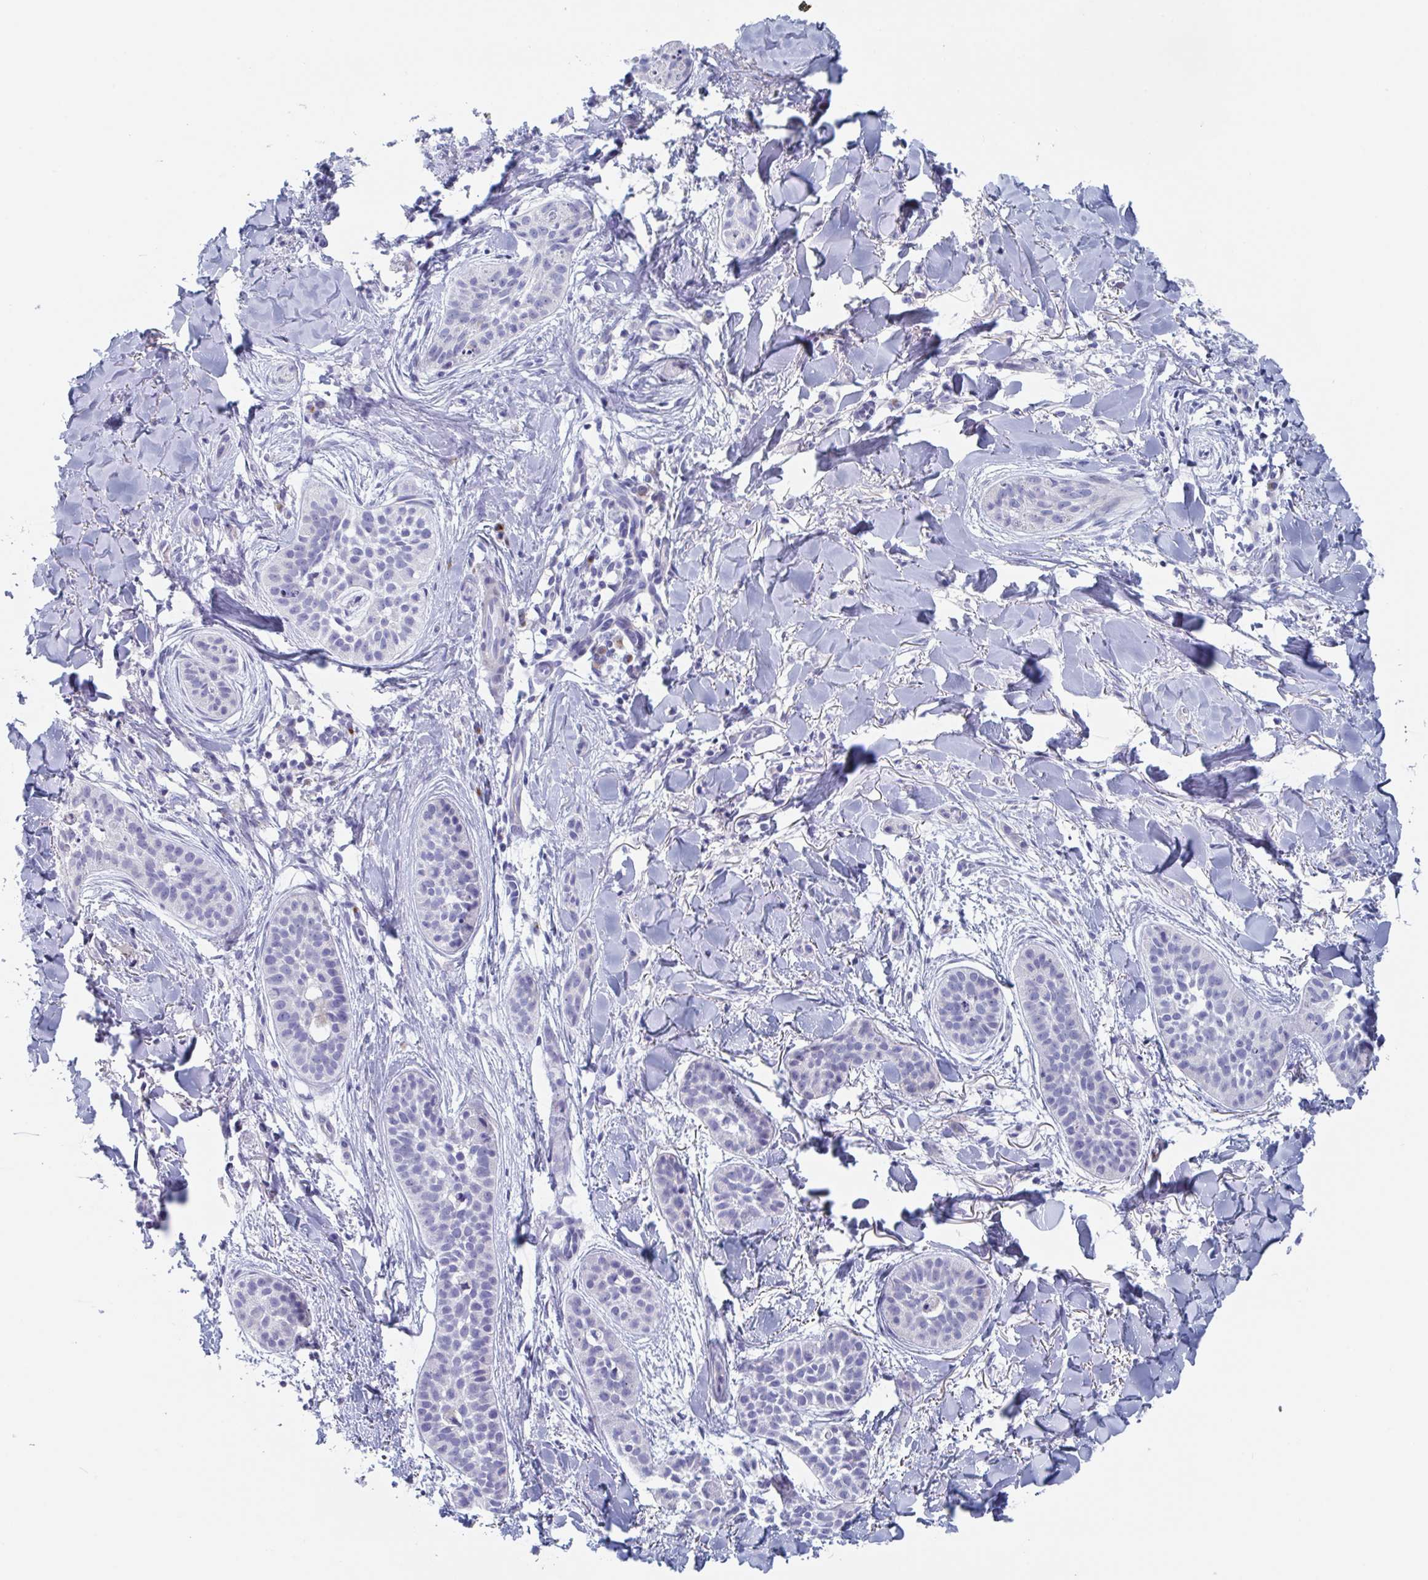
{"staining": {"intensity": "negative", "quantity": "none", "location": "none"}, "tissue": "skin cancer", "cell_type": "Tumor cells", "image_type": "cancer", "snomed": [{"axis": "morphology", "description": "Basal cell carcinoma"}, {"axis": "topography", "description": "Skin"}], "caption": "Immunohistochemistry image of human skin basal cell carcinoma stained for a protein (brown), which exhibits no positivity in tumor cells.", "gene": "NT5C3B", "patient": {"sex": "male", "age": 52}}